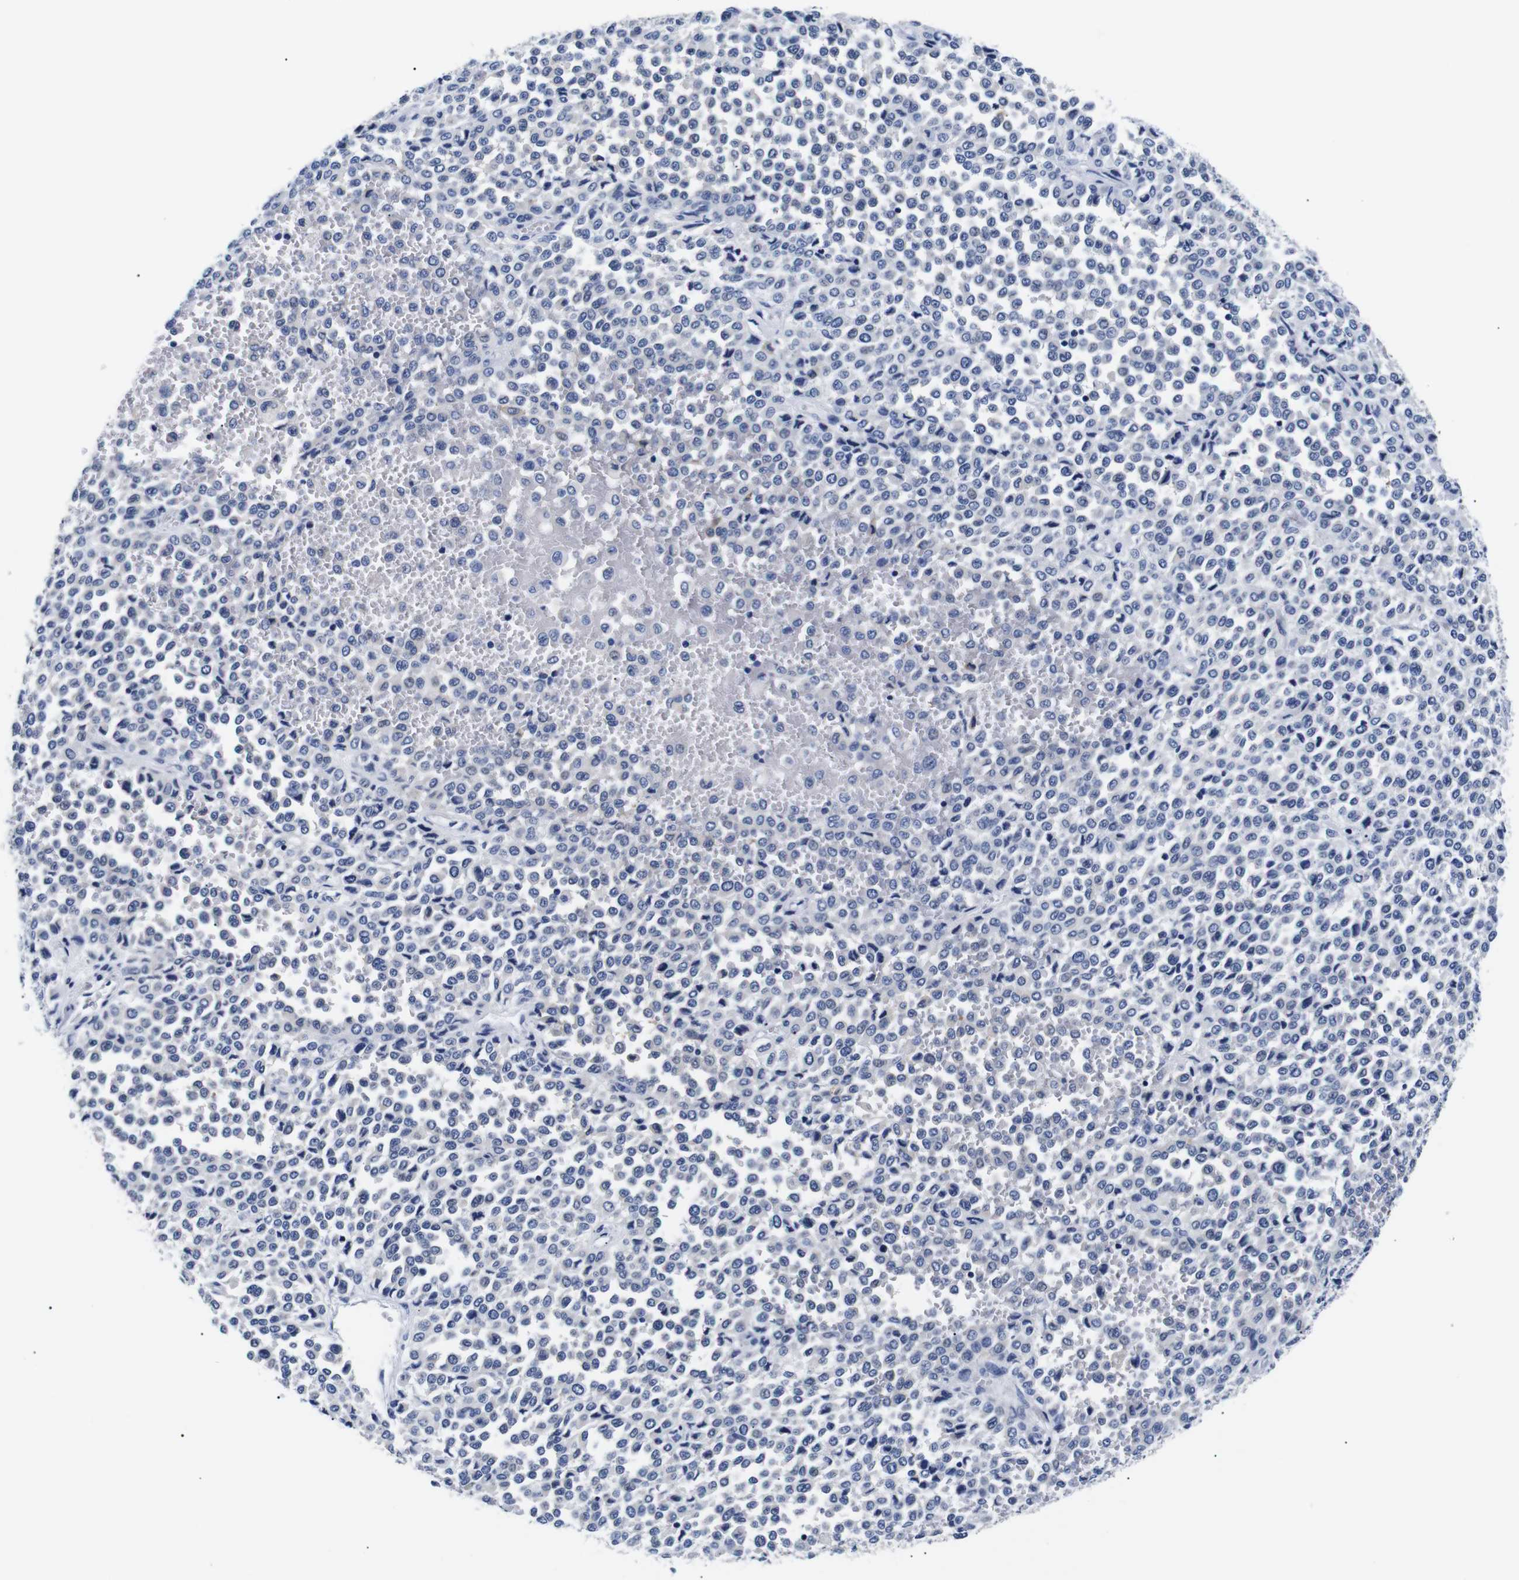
{"staining": {"intensity": "negative", "quantity": "none", "location": "none"}, "tissue": "melanoma", "cell_type": "Tumor cells", "image_type": "cancer", "snomed": [{"axis": "morphology", "description": "Malignant melanoma, Metastatic site"}, {"axis": "topography", "description": "Pancreas"}], "caption": "DAB immunohistochemical staining of human melanoma displays no significant staining in tumor cells.", "gene": "GAP43", "patient": {"sex": "female", "age": 30}}